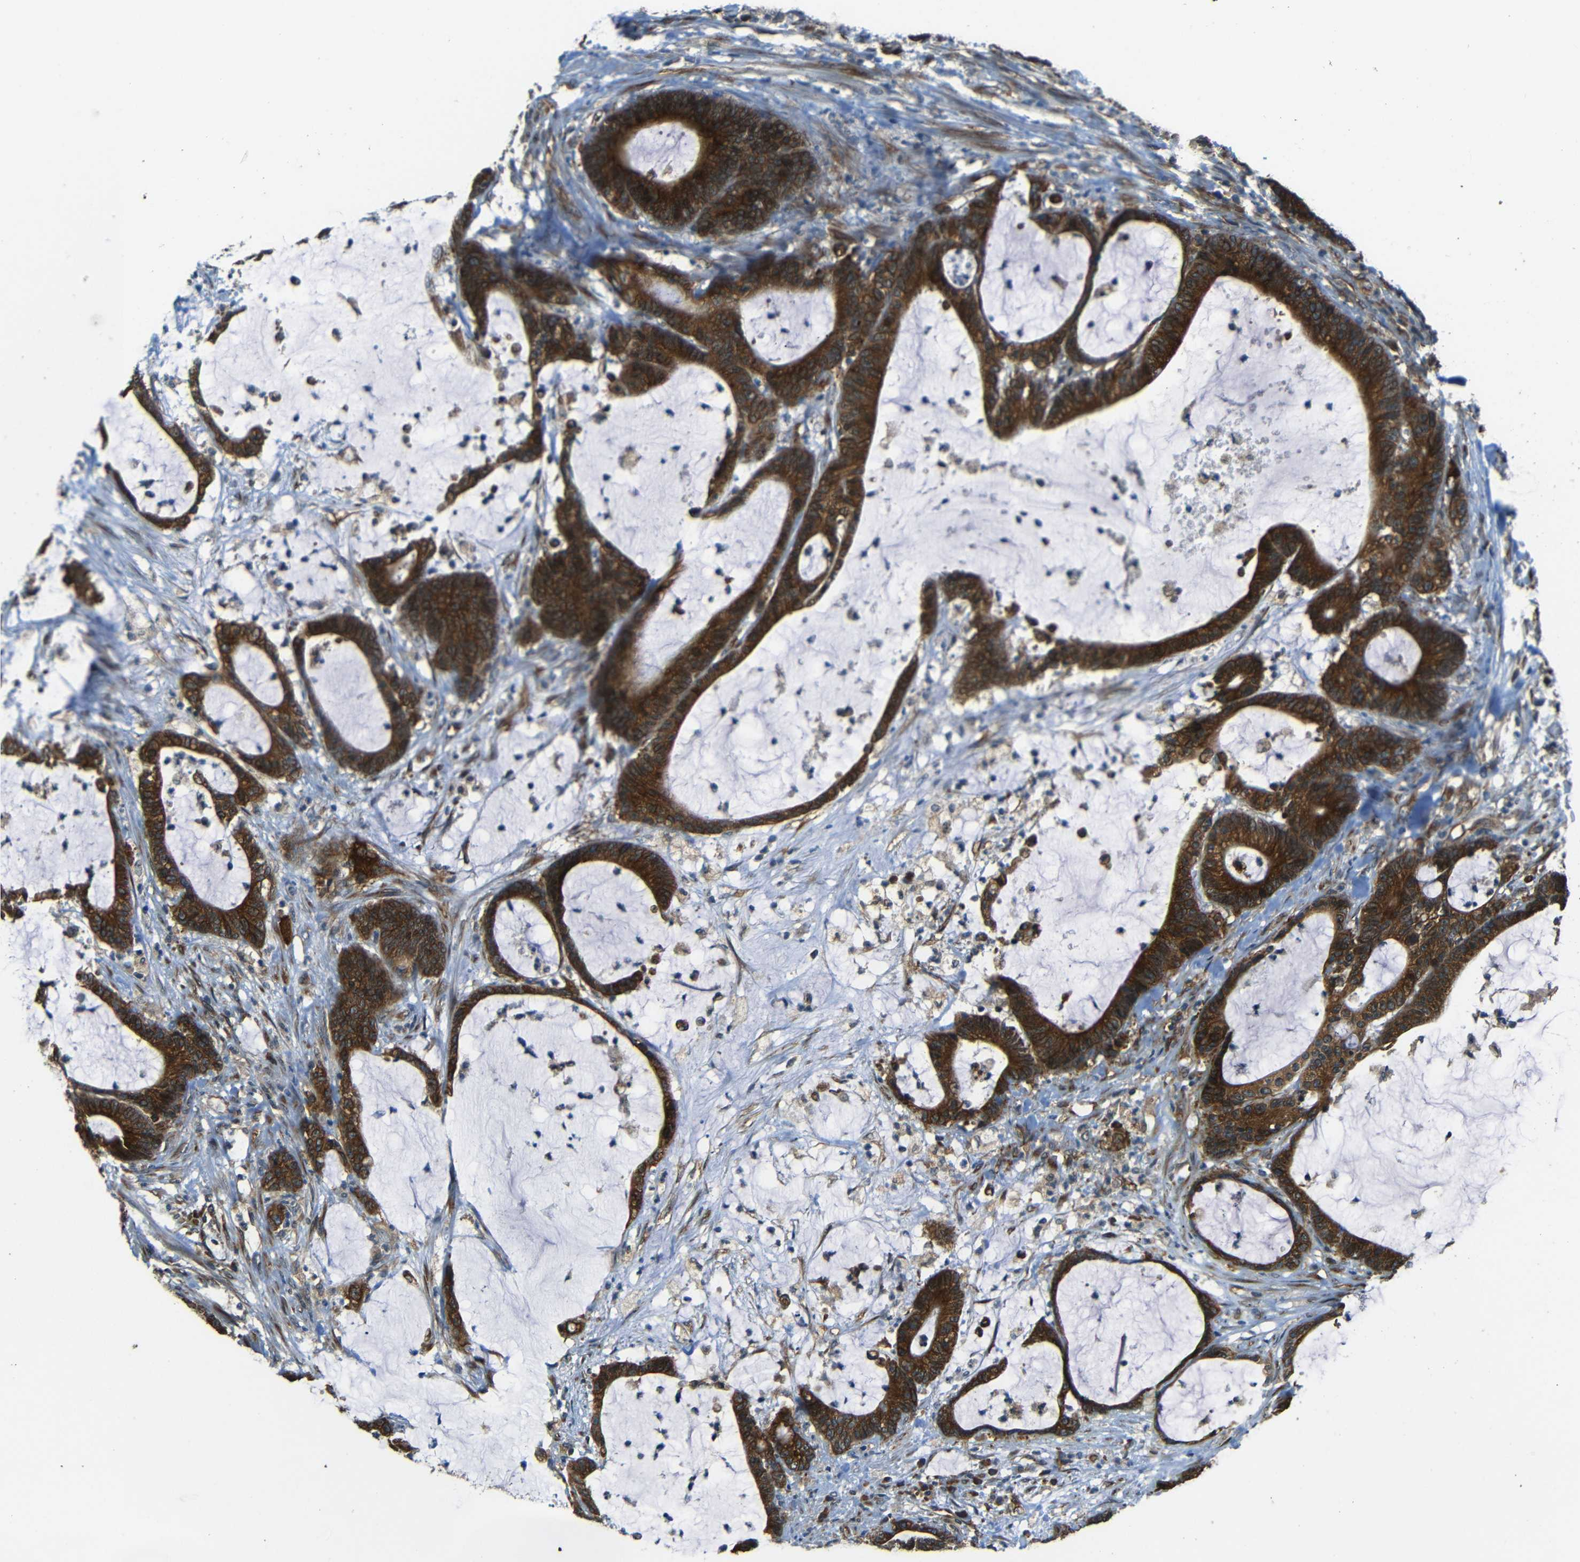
{"staining": {"intensity": "strong", "quantity": ">75%", "location": "cytoplasmic/membranous"}, "tissue": "colorectal cancer", "cell_type": "Tumor cells", "image_type": "cancer", "snomed": [{"axis": "morphology", "description": "Adenocarcinoma, NOS"}, {"axis": "topography", "description": "Colon"}], "caption": "Human colorectal cancer stained with a protein marker displays strong staining in tumor cells.", "gene": "VAPB", "patient": {"sex": "female", "age": 84}}